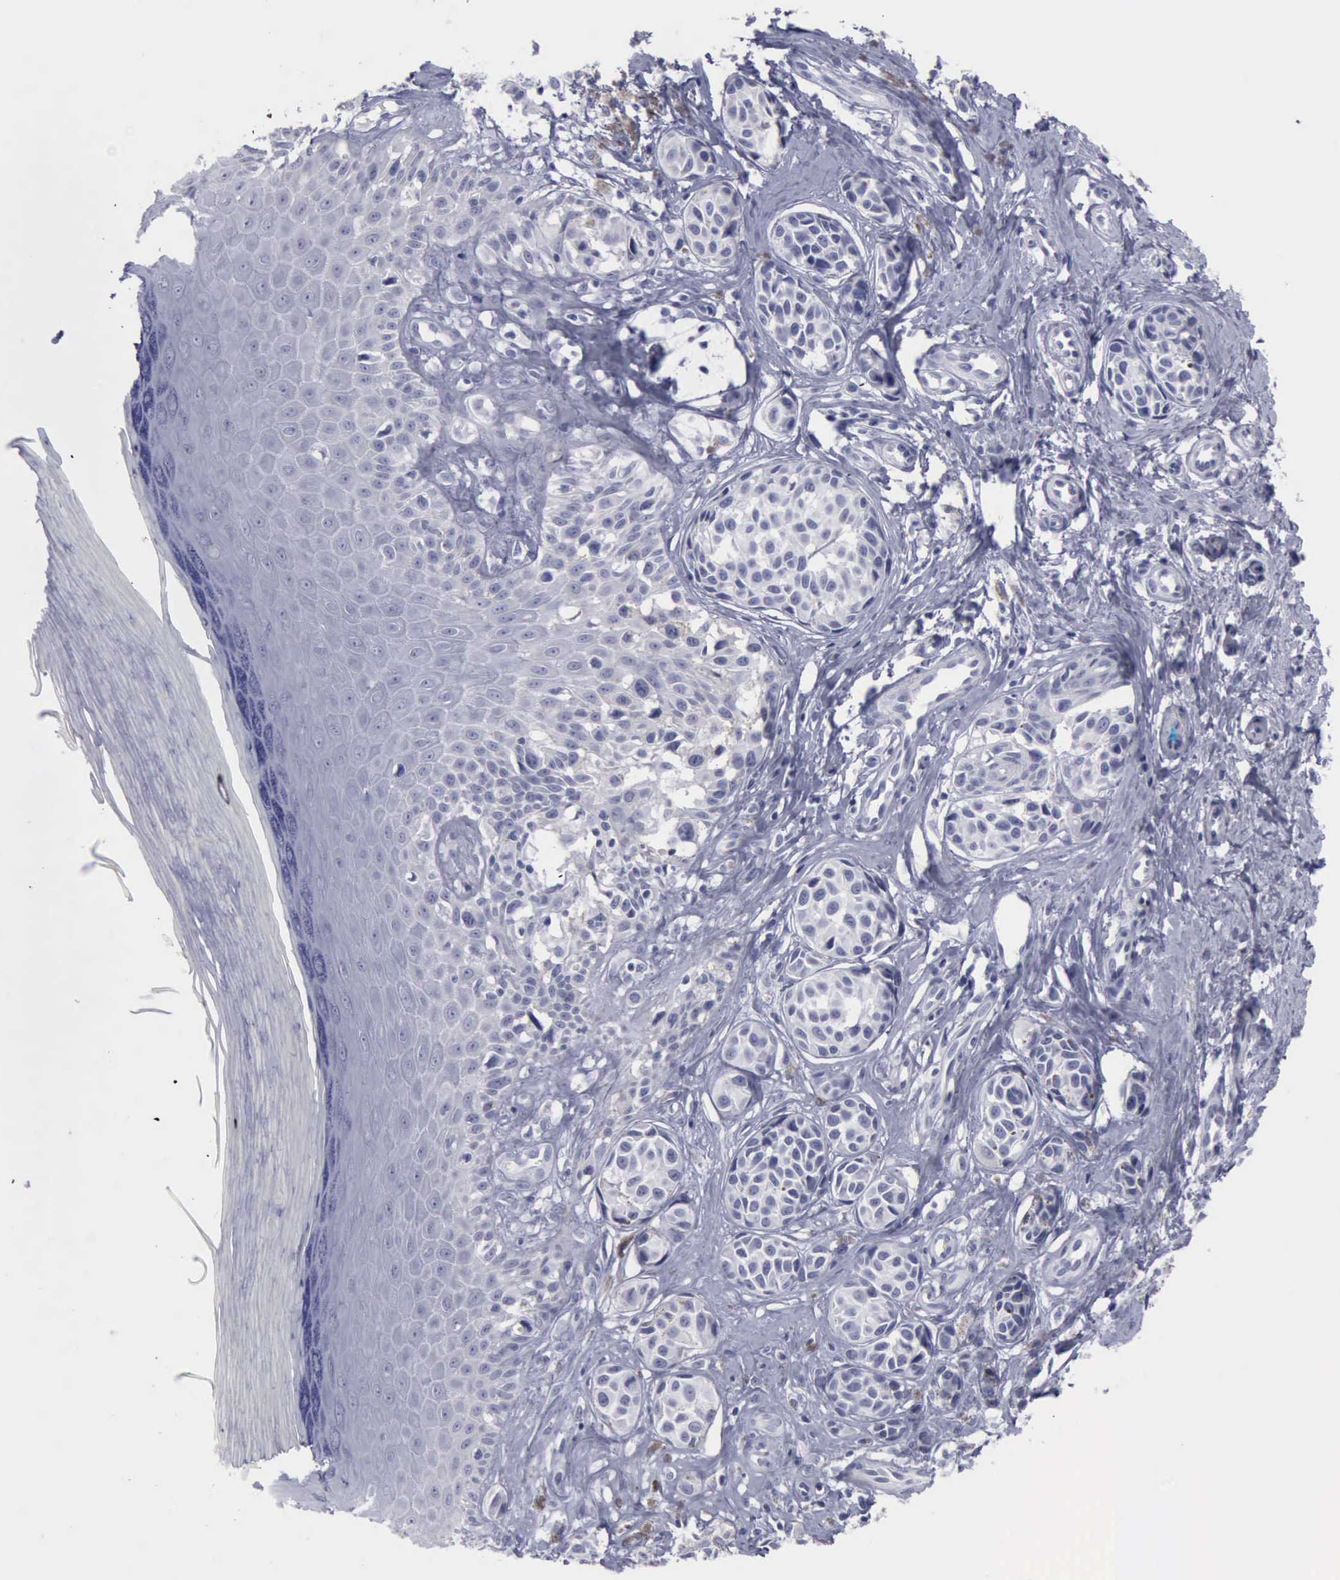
{"staining": {"intensity": "negative", "quantity": "none", "location": "none"}, "tissue": "melanoma", "cell_type": "Tumor cells", "image_type": "cancer", "snomed": [{"axis": "morphology", "description": "Malignant melanoma, NOS"}, {"axis": "topography", "description": "Skin"}], "caption": "There is no significant positivity in tumor cells of malignant melanoma. The staining was performed using DAB (3,3'-diaminobenzidine) to visualize the protein expression in brown, while the nuclei were stained in blue with hematoxylin (Magnification: 20x).", "gene": "KRT13", "patient": {"sex": "female", "age": 55}}